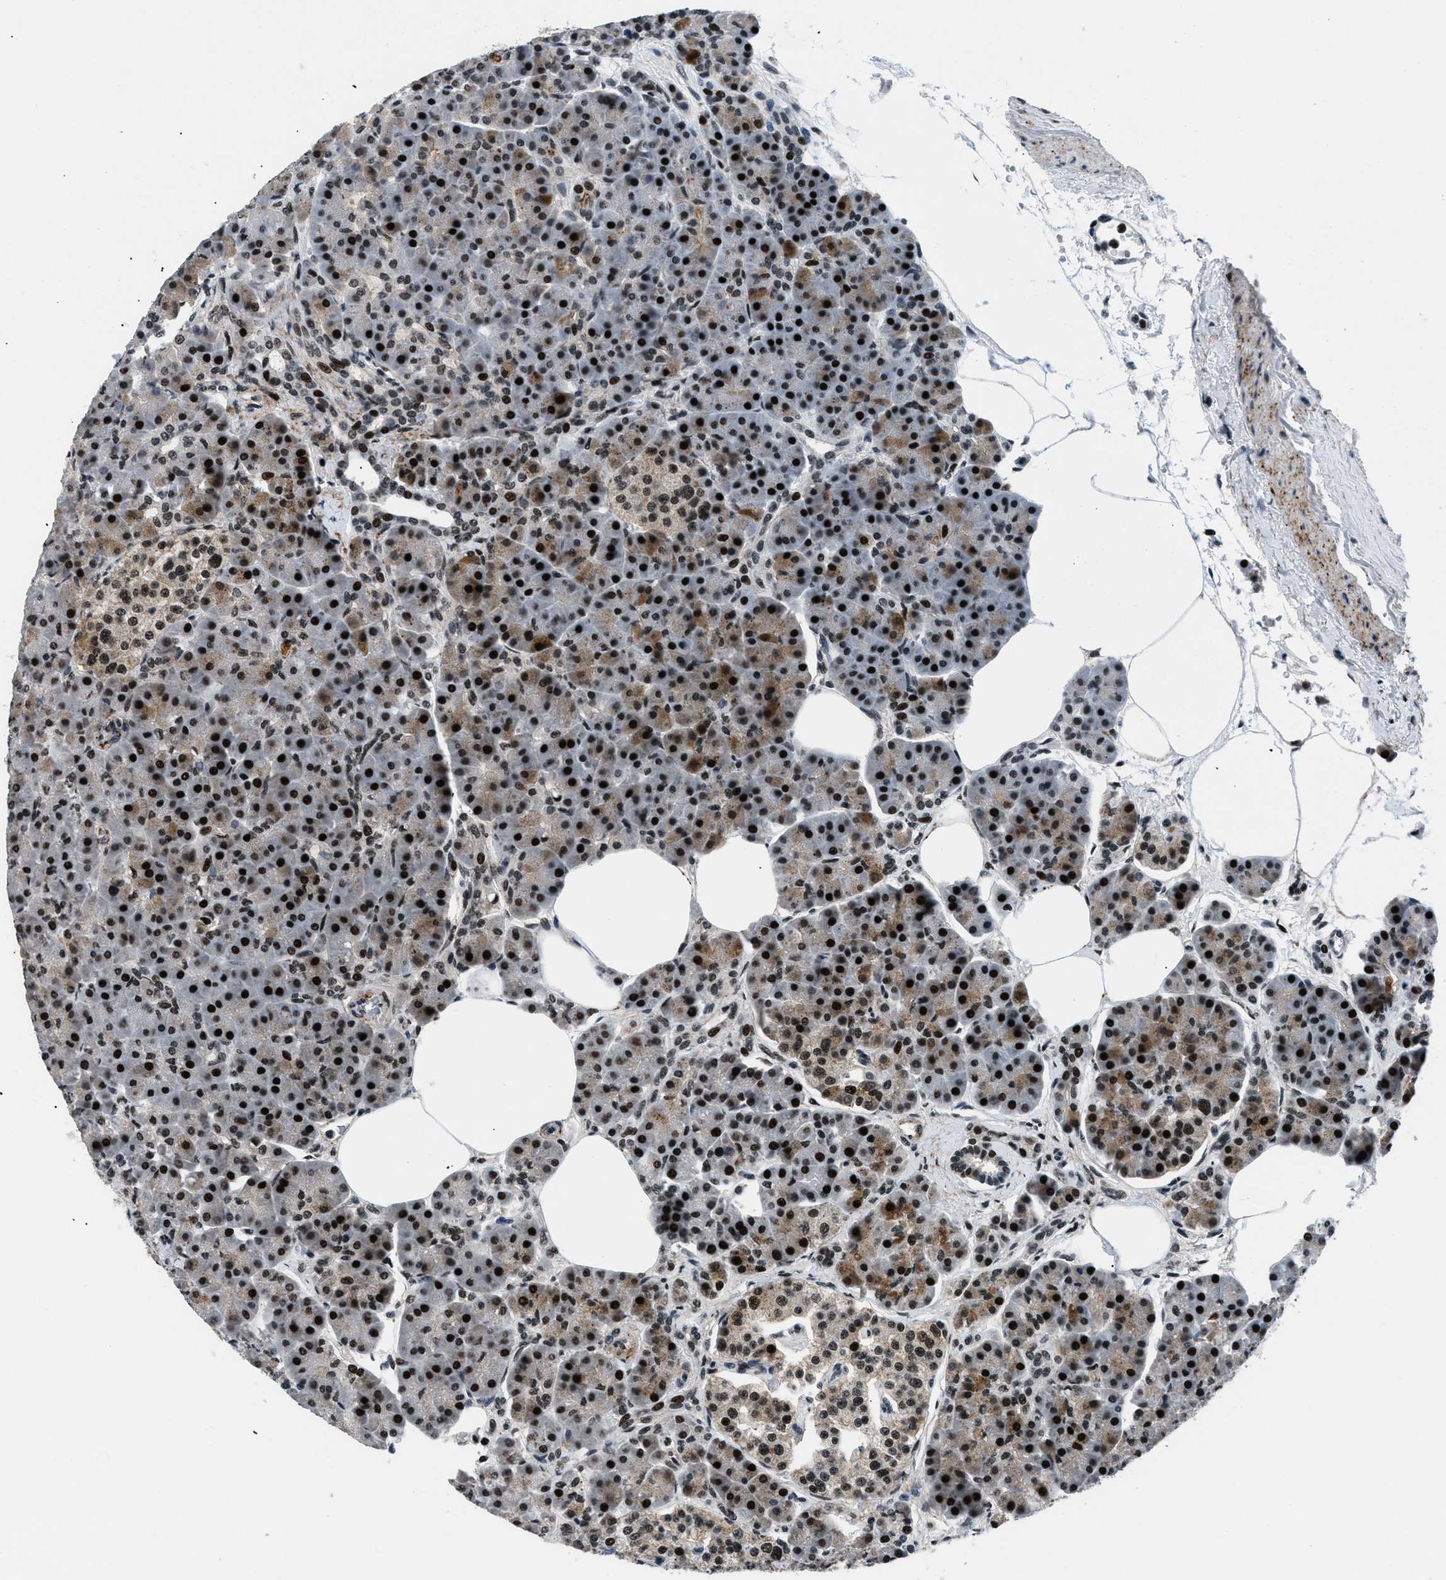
{"staining": {"intensity": "strong", "quantity": ">75%", "location": "nuclear"}, "tissue": "pancreas", "cell_type": "Exocrine glandular cells", "image_type": "normal", "snomed": [{"axis": "morphology", "description": "Normal tissue, NOS"}, {"axis": "topography", "description": "Pancreas"}], "caption": "Immunohistochemistry histopathology image of normal pancreas: human pancreas stained using immunohistochemistry (IHC) shows high levels of strong protein expression localized specifically in the nuclear of exocrine glandular cells, appearing as a nuclear brown color.", "gene": "SMARCB1", "patient": {"sex": "female", "age": 70}}